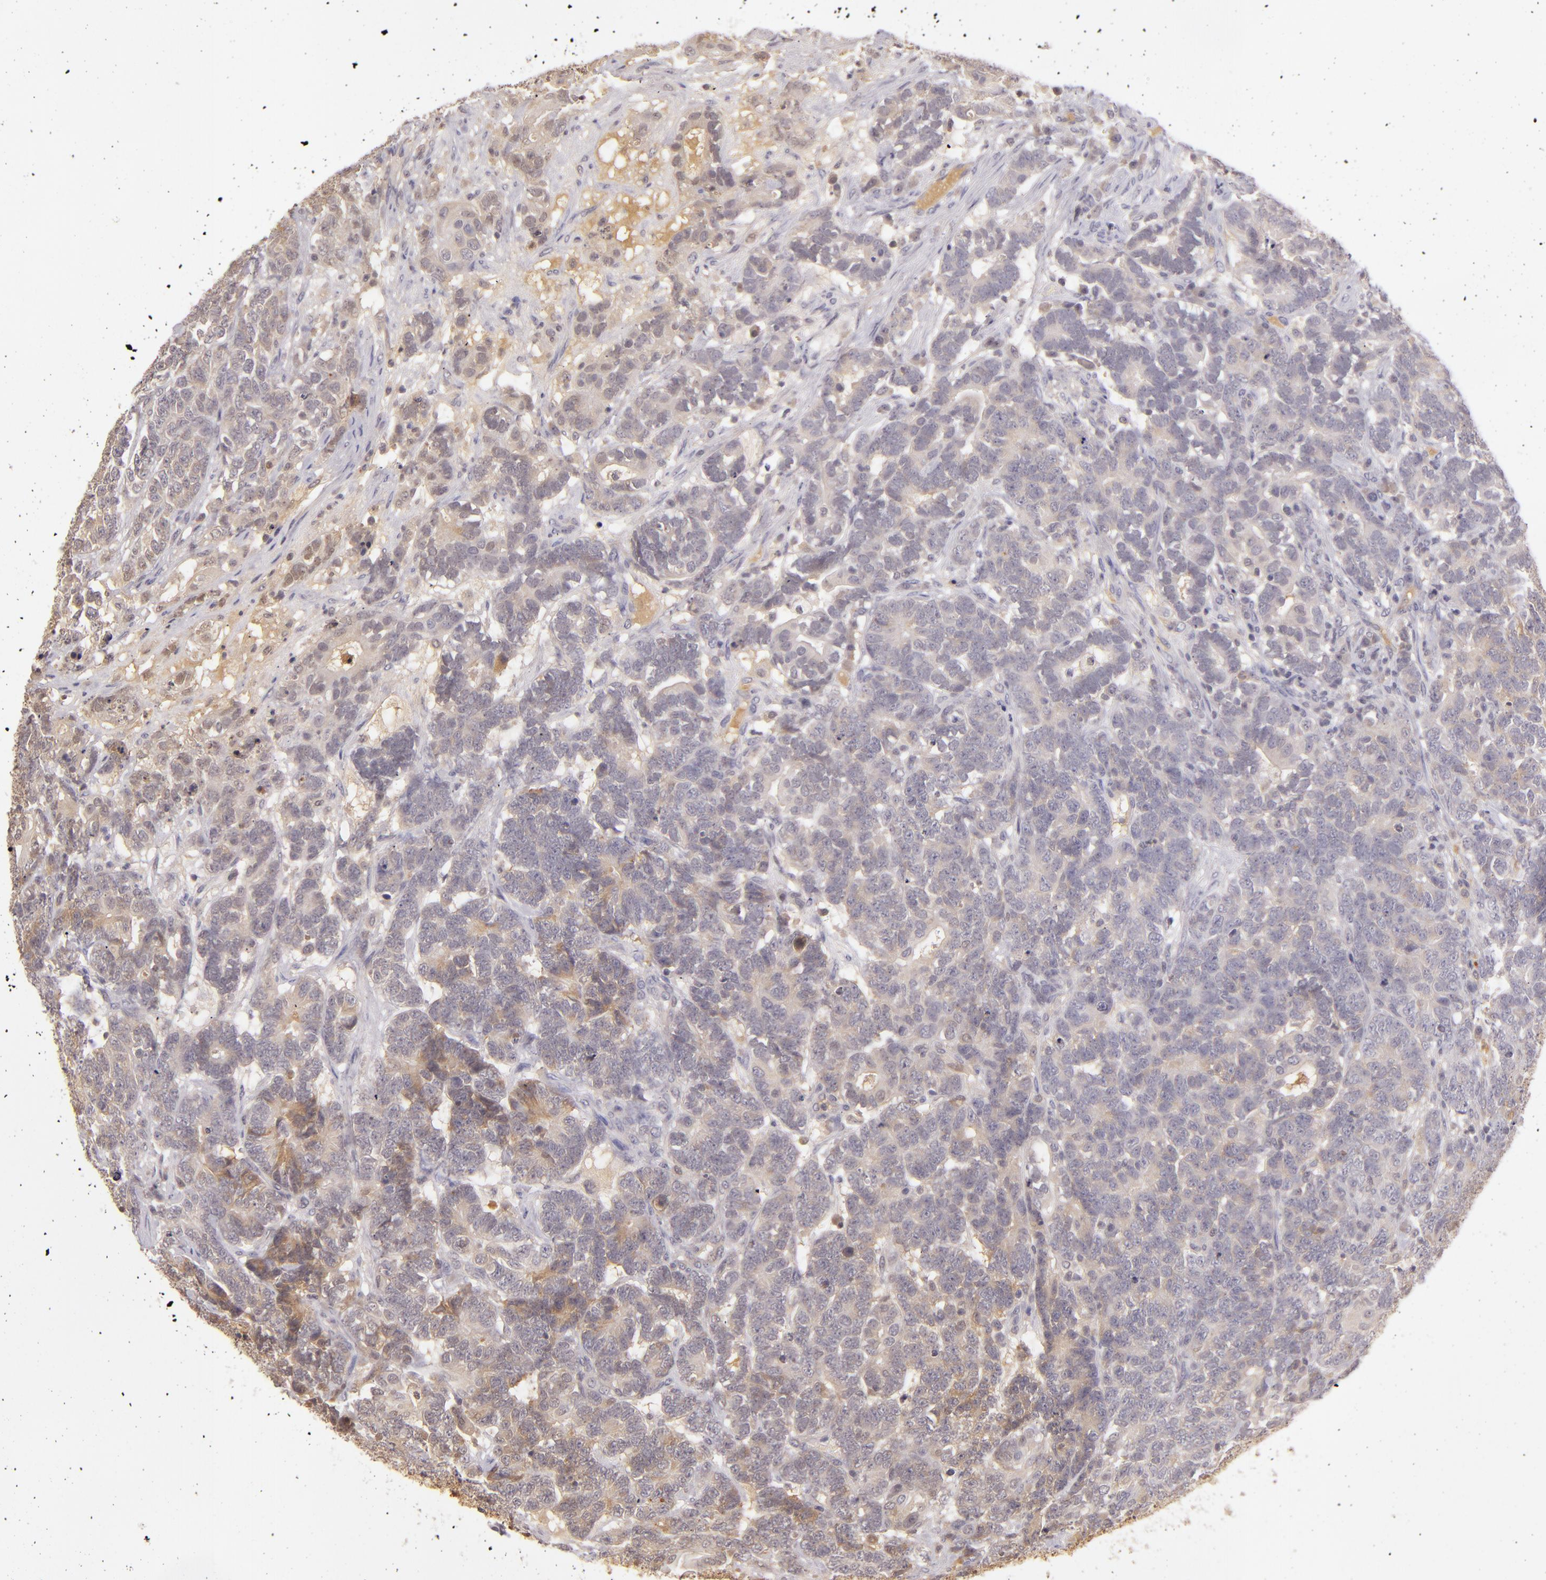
{"staining": {"intensity": "weak", "quantity": ">75%", "location": "cytoplasmic/membranous"}, "tissue": "testis cancer", "cell_type": "Tumor cells", "image_type": "cancer", "snomed": [{"axis": "morphology", "description": "Carcinoma, Embryonal, NOS"}, {"axis": "topography", "description": "Testis"}], "caption": "Weak cytoplasmic/membranous protein positivity is identified in about >75% of tumor cells in embryonal carcinoma (testis). The staining was performed using DAB to visualize the protein expression in brown, while the nuclei were stained in blue with hematoxylin (Magnification: 20x).", "gene": "LRG1", "patient": {"sex": "male", "age": 26}}